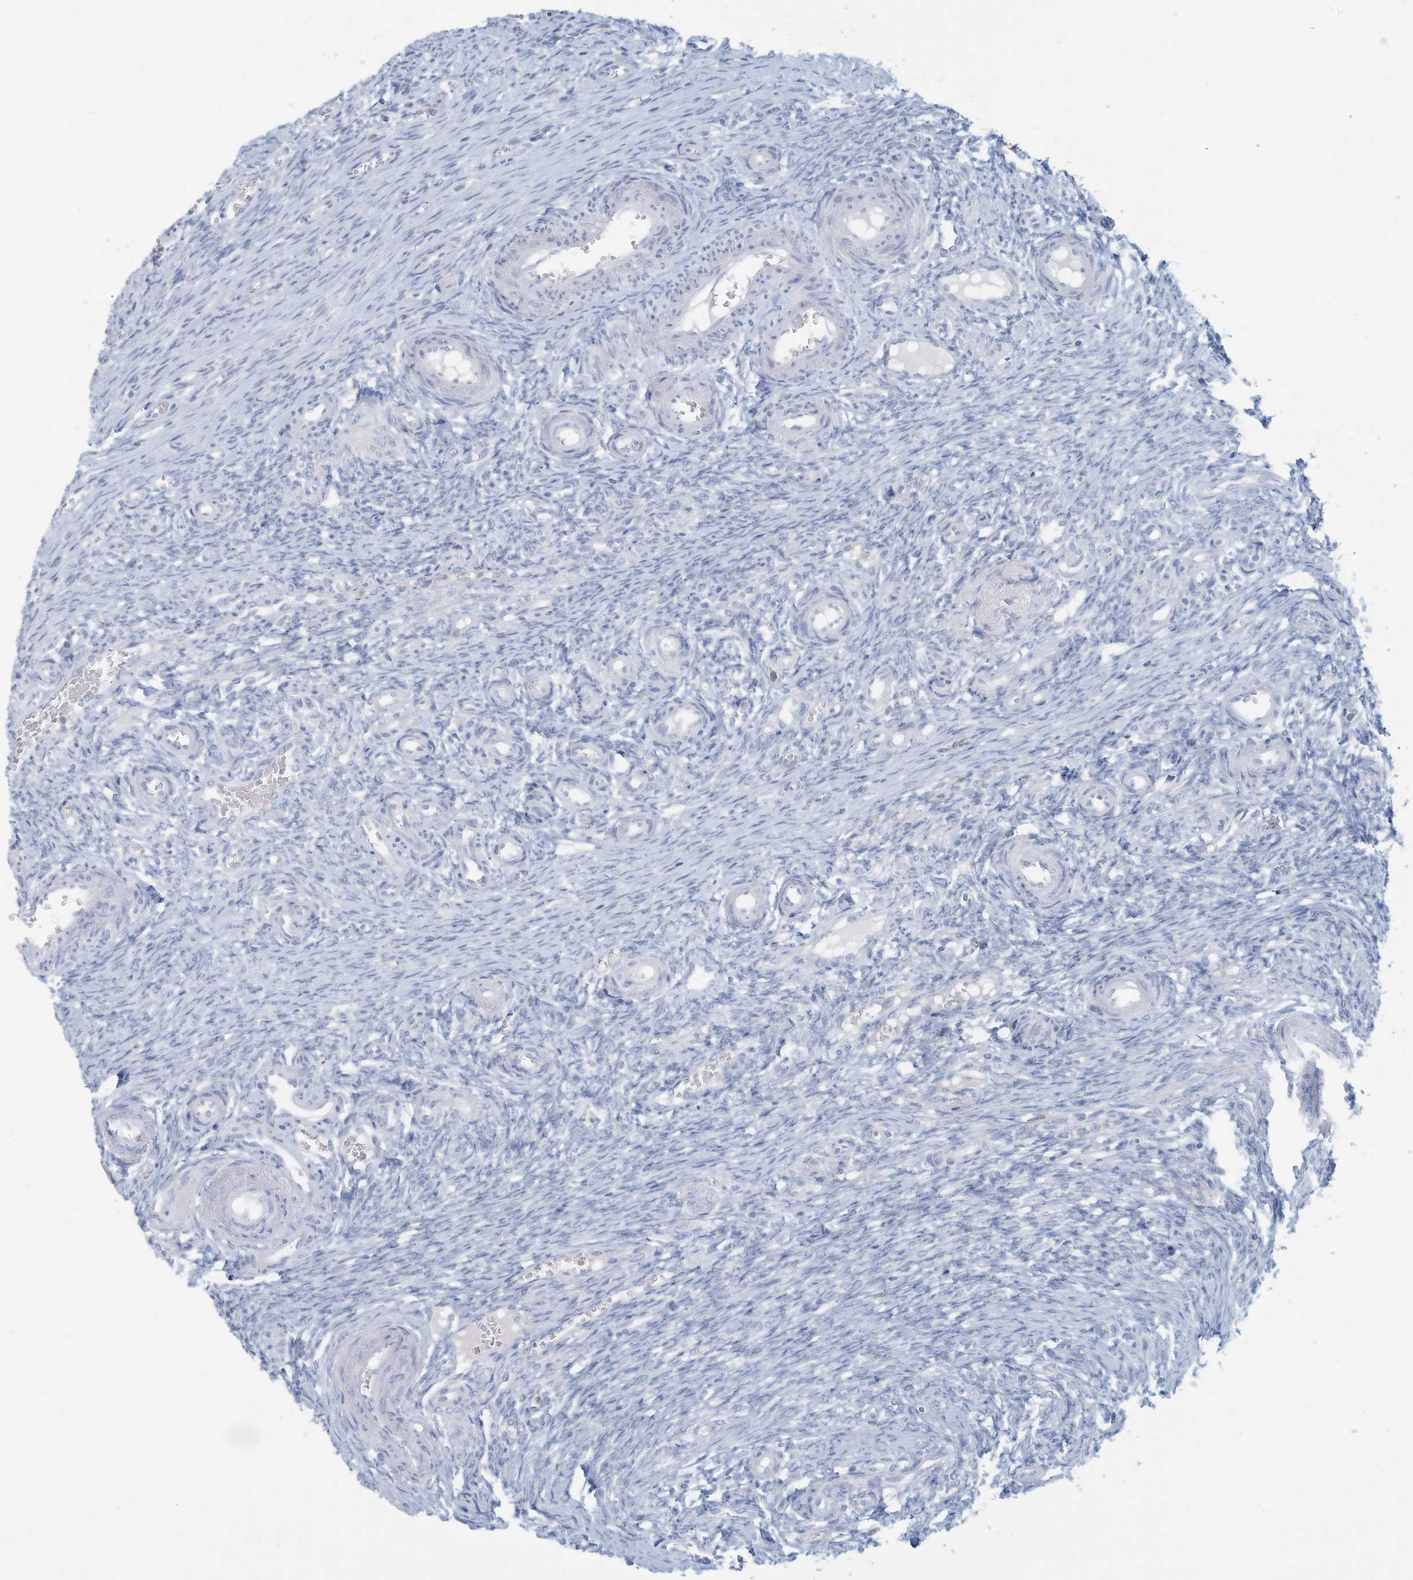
{"staining": {"intensity": "negative", "quantity": "none", "location": "none"}, "tissue": "ovary", "cell_type": "Ovarian stroma cells", "image_type": "normal", "snomed": [{"axis": "morphology", "description": "Adenocarcinoma, NOS"}, {"axis": "topography", "description": "Endometrium"}], "caption": "This is a photomicrograph of IHC staining of unremarkable ovary, which shows no expression in ovarian stroma cells. (IHC, brightfield microscopy, high magnification).", "gene": "ERI2", "patient": {"sex": "female", "age": 32}}